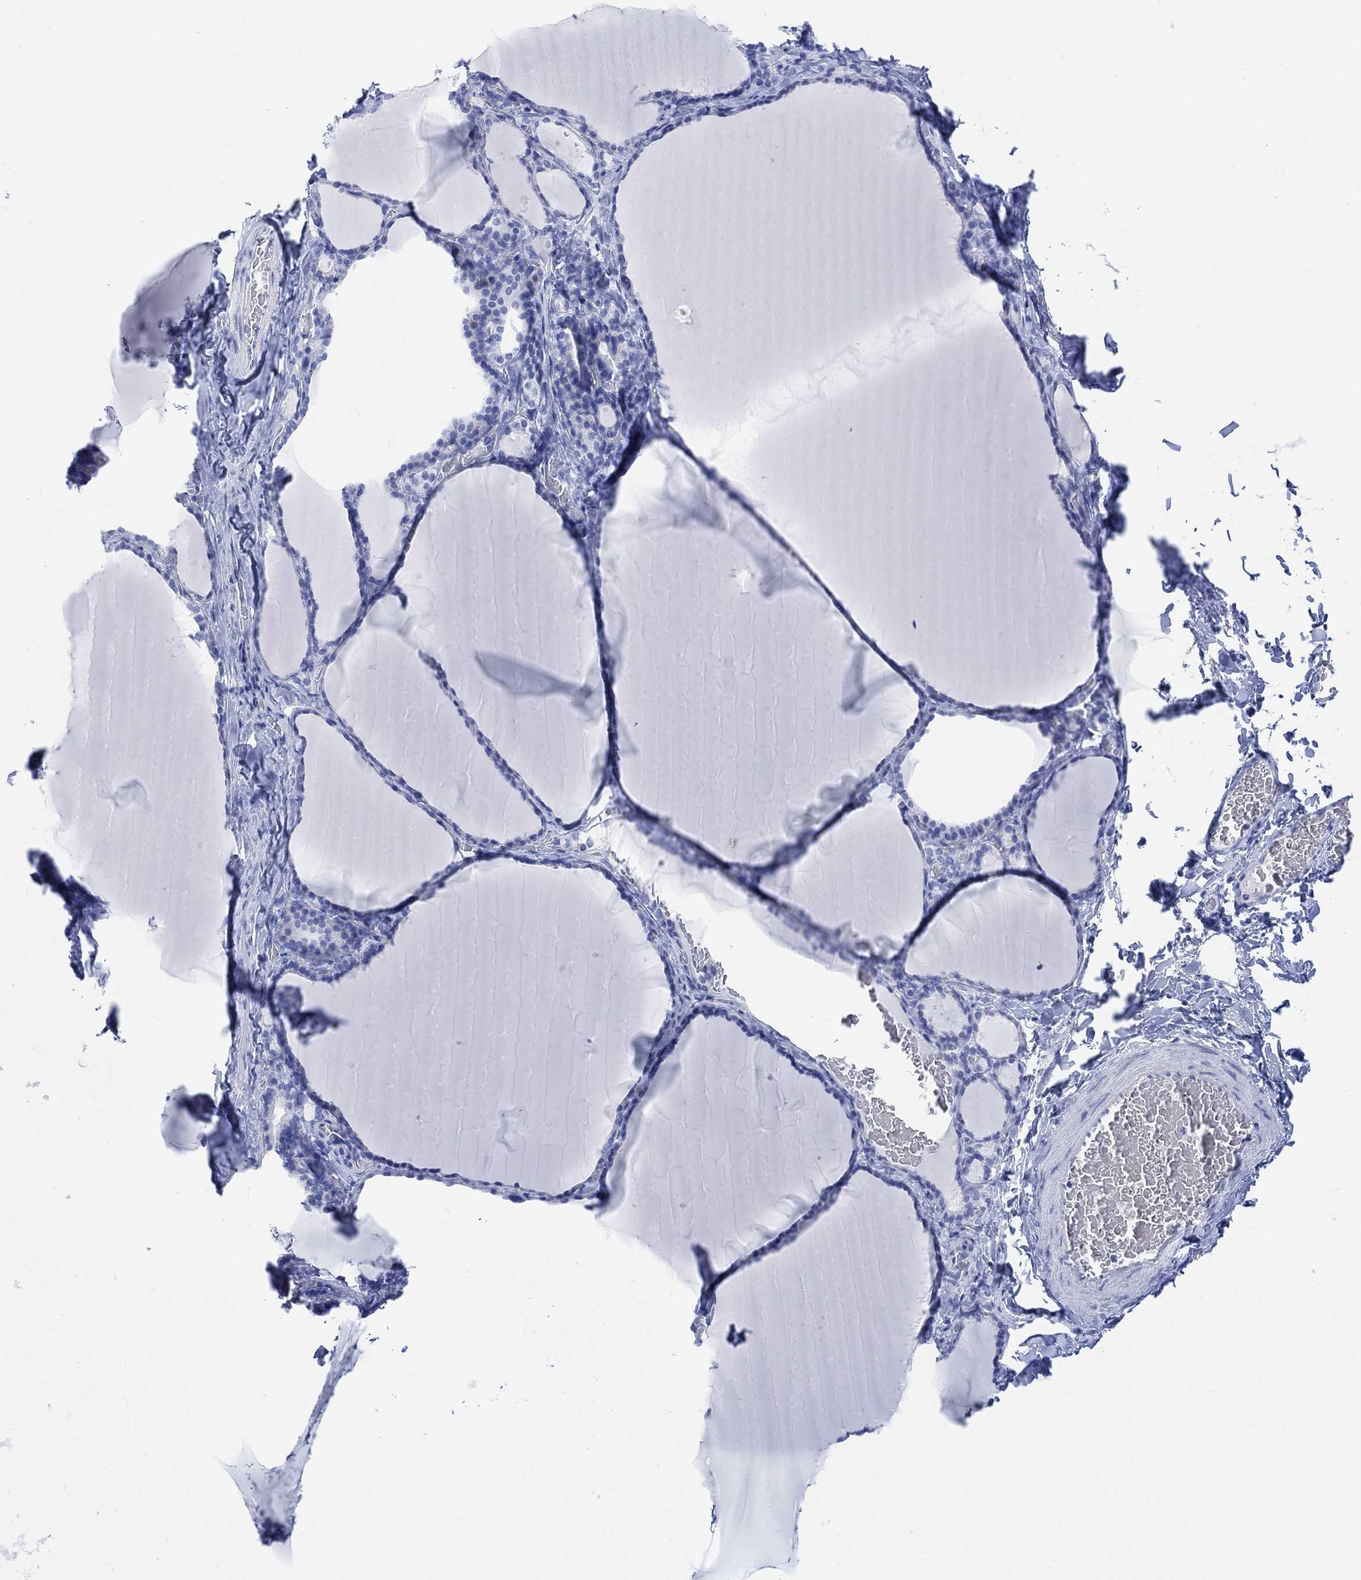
{"staining": {"intensity": "negative", "quantity": "none", "location": "none"}, "tissue": "thyroid gland", "cell_type": "Glandular cells", "image_type": "normal", "snomed": [{"axis": "morphology", "description": "Normal tissue, NOS"}, {"axis": "morphology", "description": "Hyperplasia, NOS"}, {"axis": "topography", "description": "Thyroid gland"}], "caption": "The immunohistochemistry (IHC) micrograph has no significant positivity in glandular cells of thyroid gland. The staining is performed using DAB (3,3'-diaminobenzidine) brown chromogen with nuclei counter-stained in using hematoxylin.", "gene": "GNG13", "patient": {"sex": "female", "age": 27}}